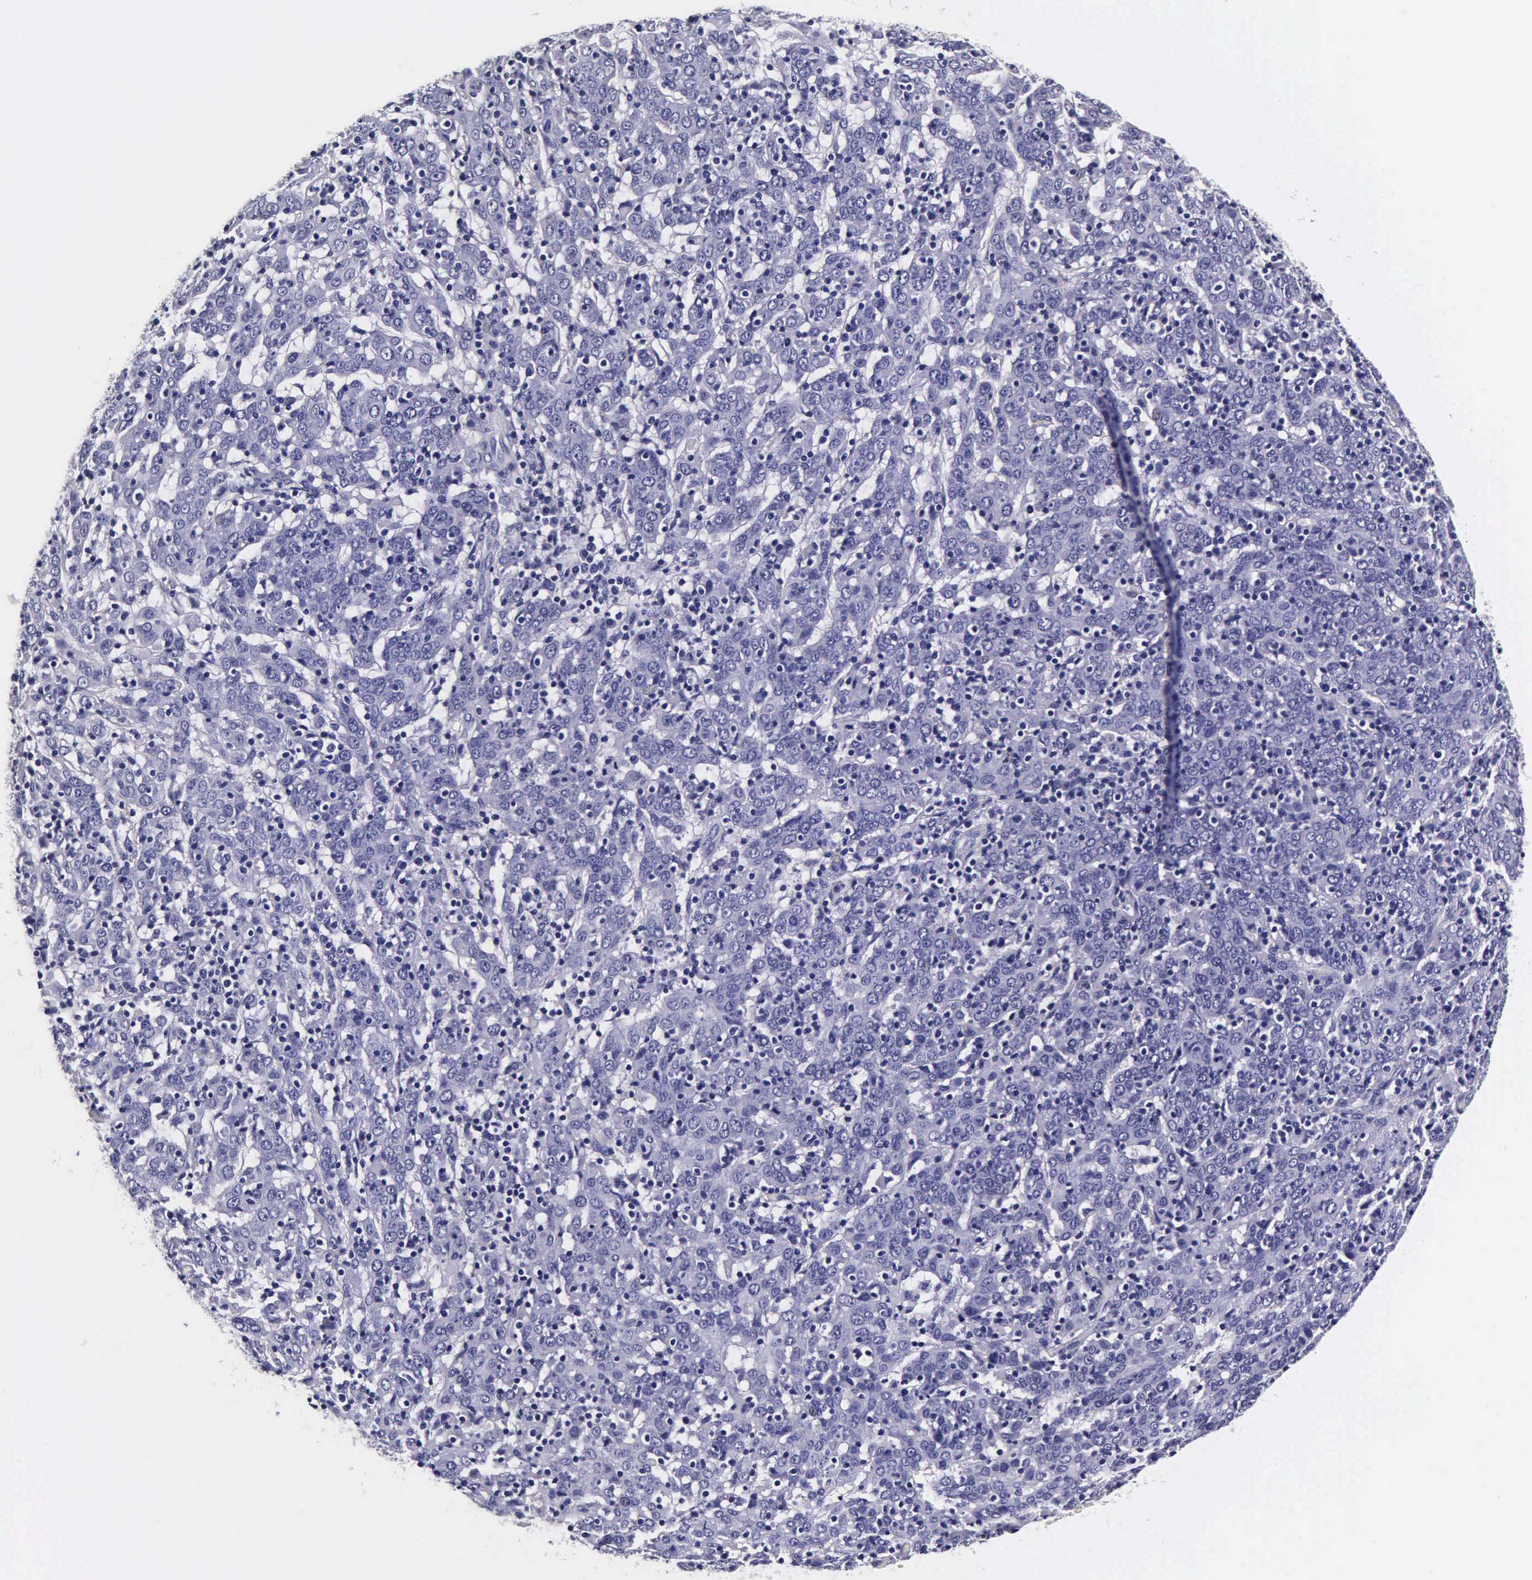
{"staining": {"intensity": "negative", "quantity": "none", "location": "none"}, "tissue": "cervical cancer", "cell_type": "Tumor cells", "image_type": "cancer", "snomed": [{"axis": "morphology", "description": "Normal tissue, NOS"}, {"axis": "morphology", "description": "Squamous cell carcinoma, NOS"}, {"axis": "topography", "description": "Cervix"}], "caption": "Tumor cells are negative for protein expression in human cervical squamous cell carcinoma.", "gene": "IAPP", "patient": {"sex": "female", "age": 67}}